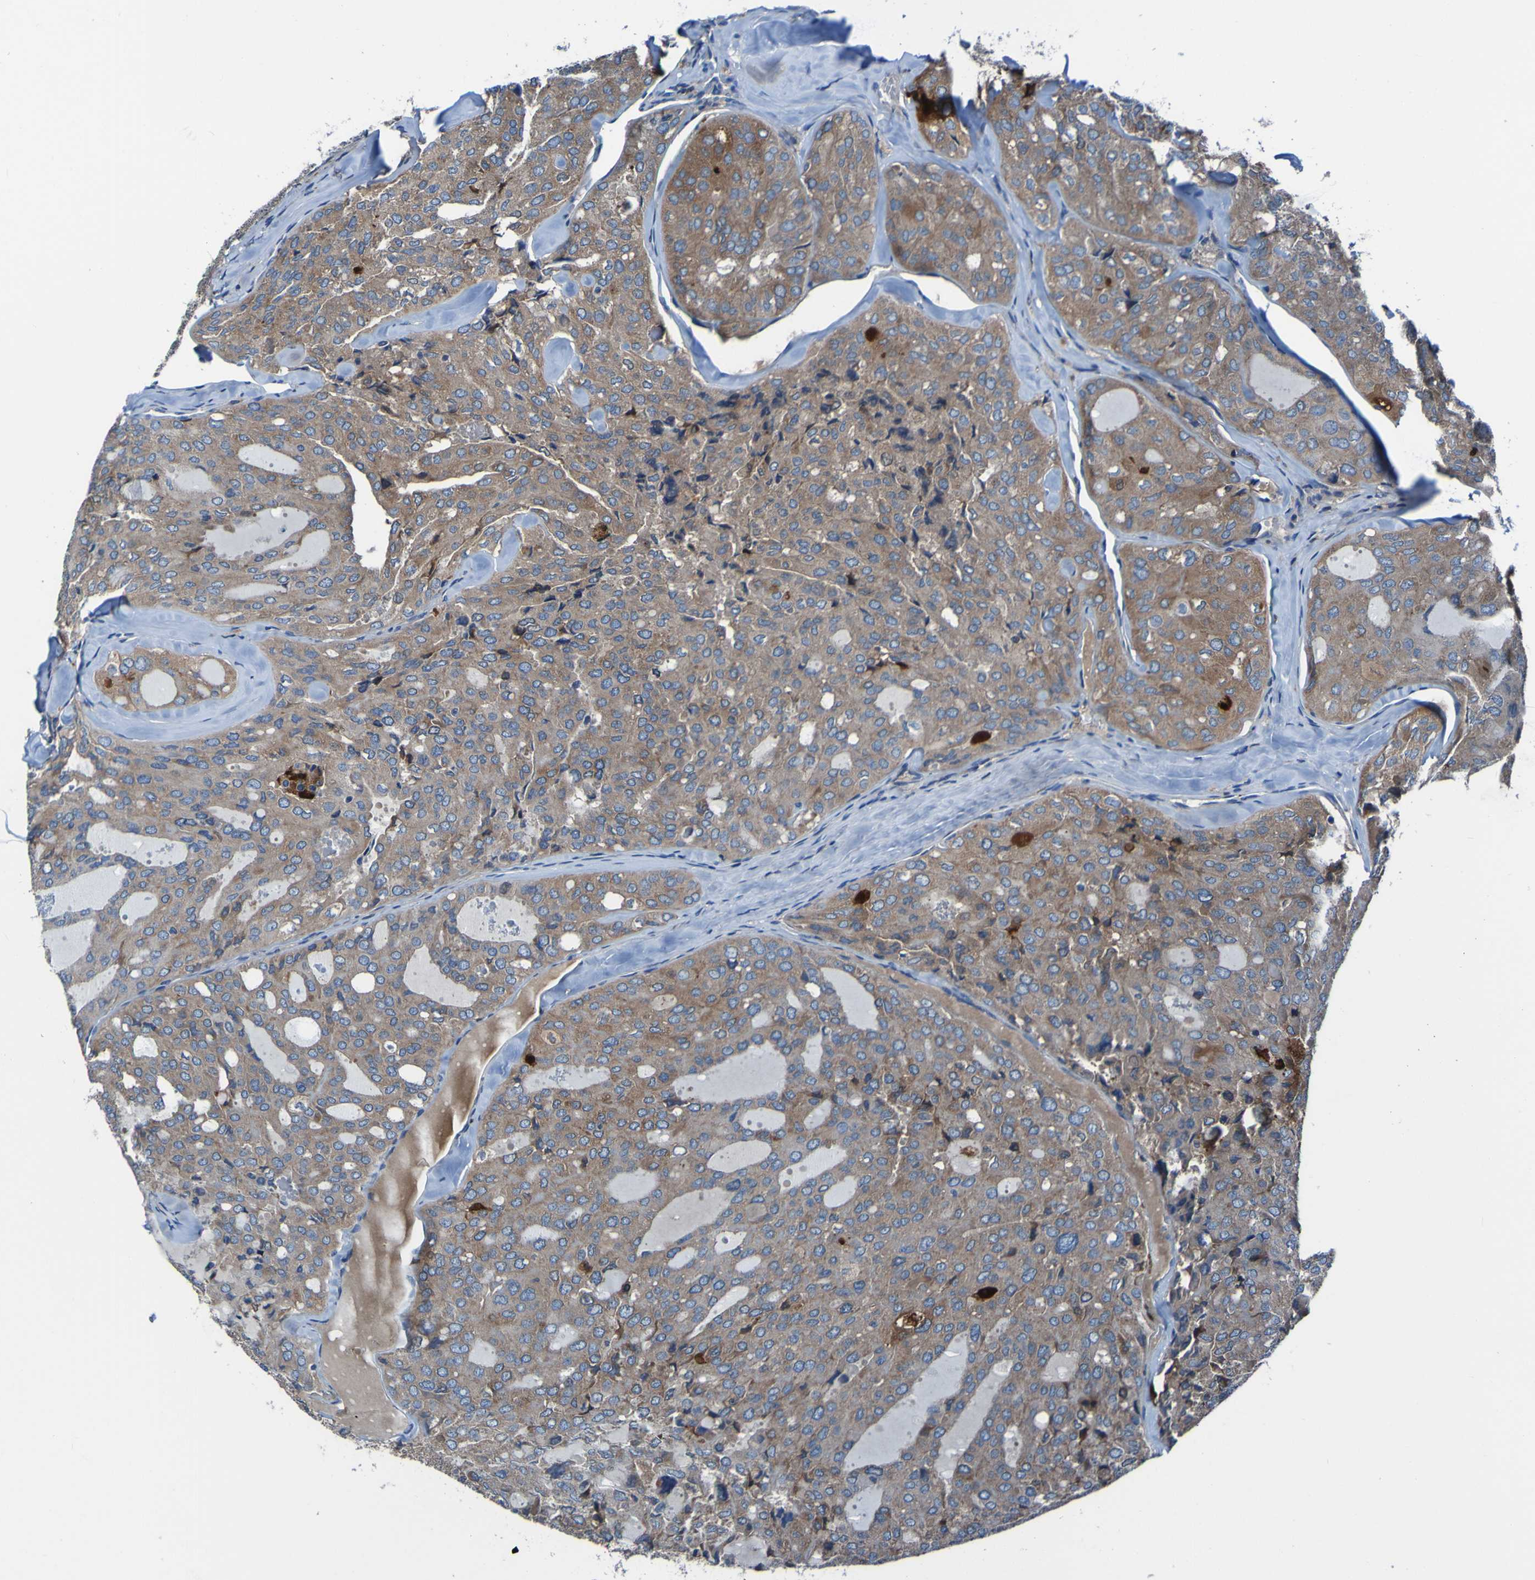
{"staining": {"intensity": "moderate", "quantity": ">75%", "location": "cytoplasmic/membranous"}, "tissue": "thyroid cancer", "cell_type": "Tumor cells", "image_type": "cancer", "snomed": [{"axis": "morphology", "description": "Follicular adenoma carcinoma, NOS"}, {"axis": "topography", "description": "Thyroid gland"}], "caption": "Immunohistochemical staining of thyroid cancer (follicular adenoma carcinoma) reveals medium levels of moderate cytoplasmic/membranous protein positivity in approximately >75% of tumor cells. Immunohistochemistry (ihc) stains the protein in brown and the nuclei are stained blue.", "gene": "RAB5B", "patient": {"sex": "male", "age": 75}}